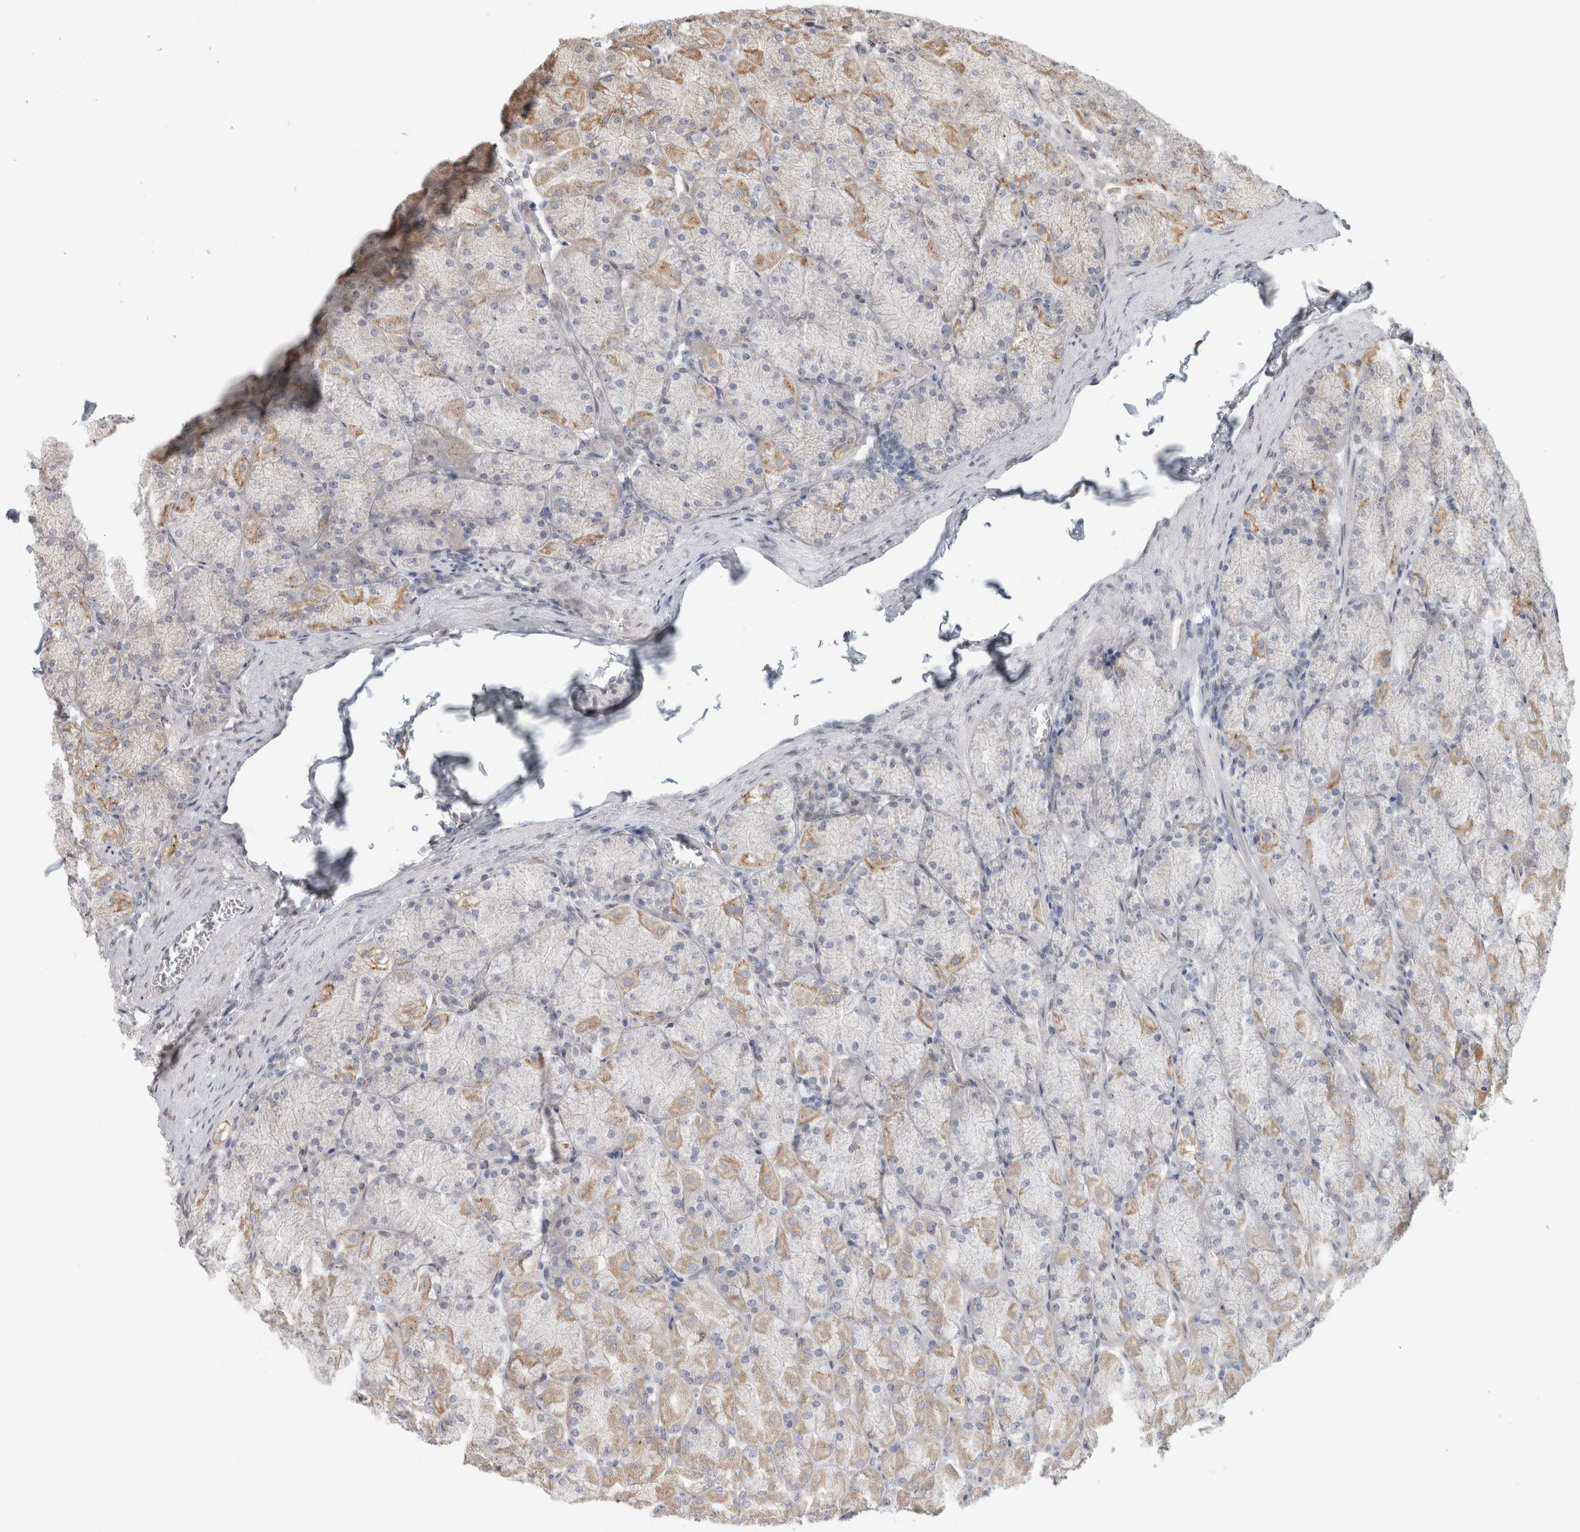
{"staining": {"intensity": "moderate", "quantity": "25%-75%", "location": "cytoplasmic/membranous"}, "tissue": "stomach", "cell_type": "Glandular cells", "image_type": "normal", "snomed": [{"axis": "morphology", "description": "Normal tissue, NOS"}, {"axis": "topography", "description": "Stomach, upper"}], "caption": "The immunohistochemical stain highlights moderate cytoplasmic/membranous staining in glandular cells of benign stomach. (DAB (3,3'-diaminobenzidine) IHC with brightfield microscopy, high magnification).", "gene": "NAB2", "patient": {"sex": "female", "age": 56}}